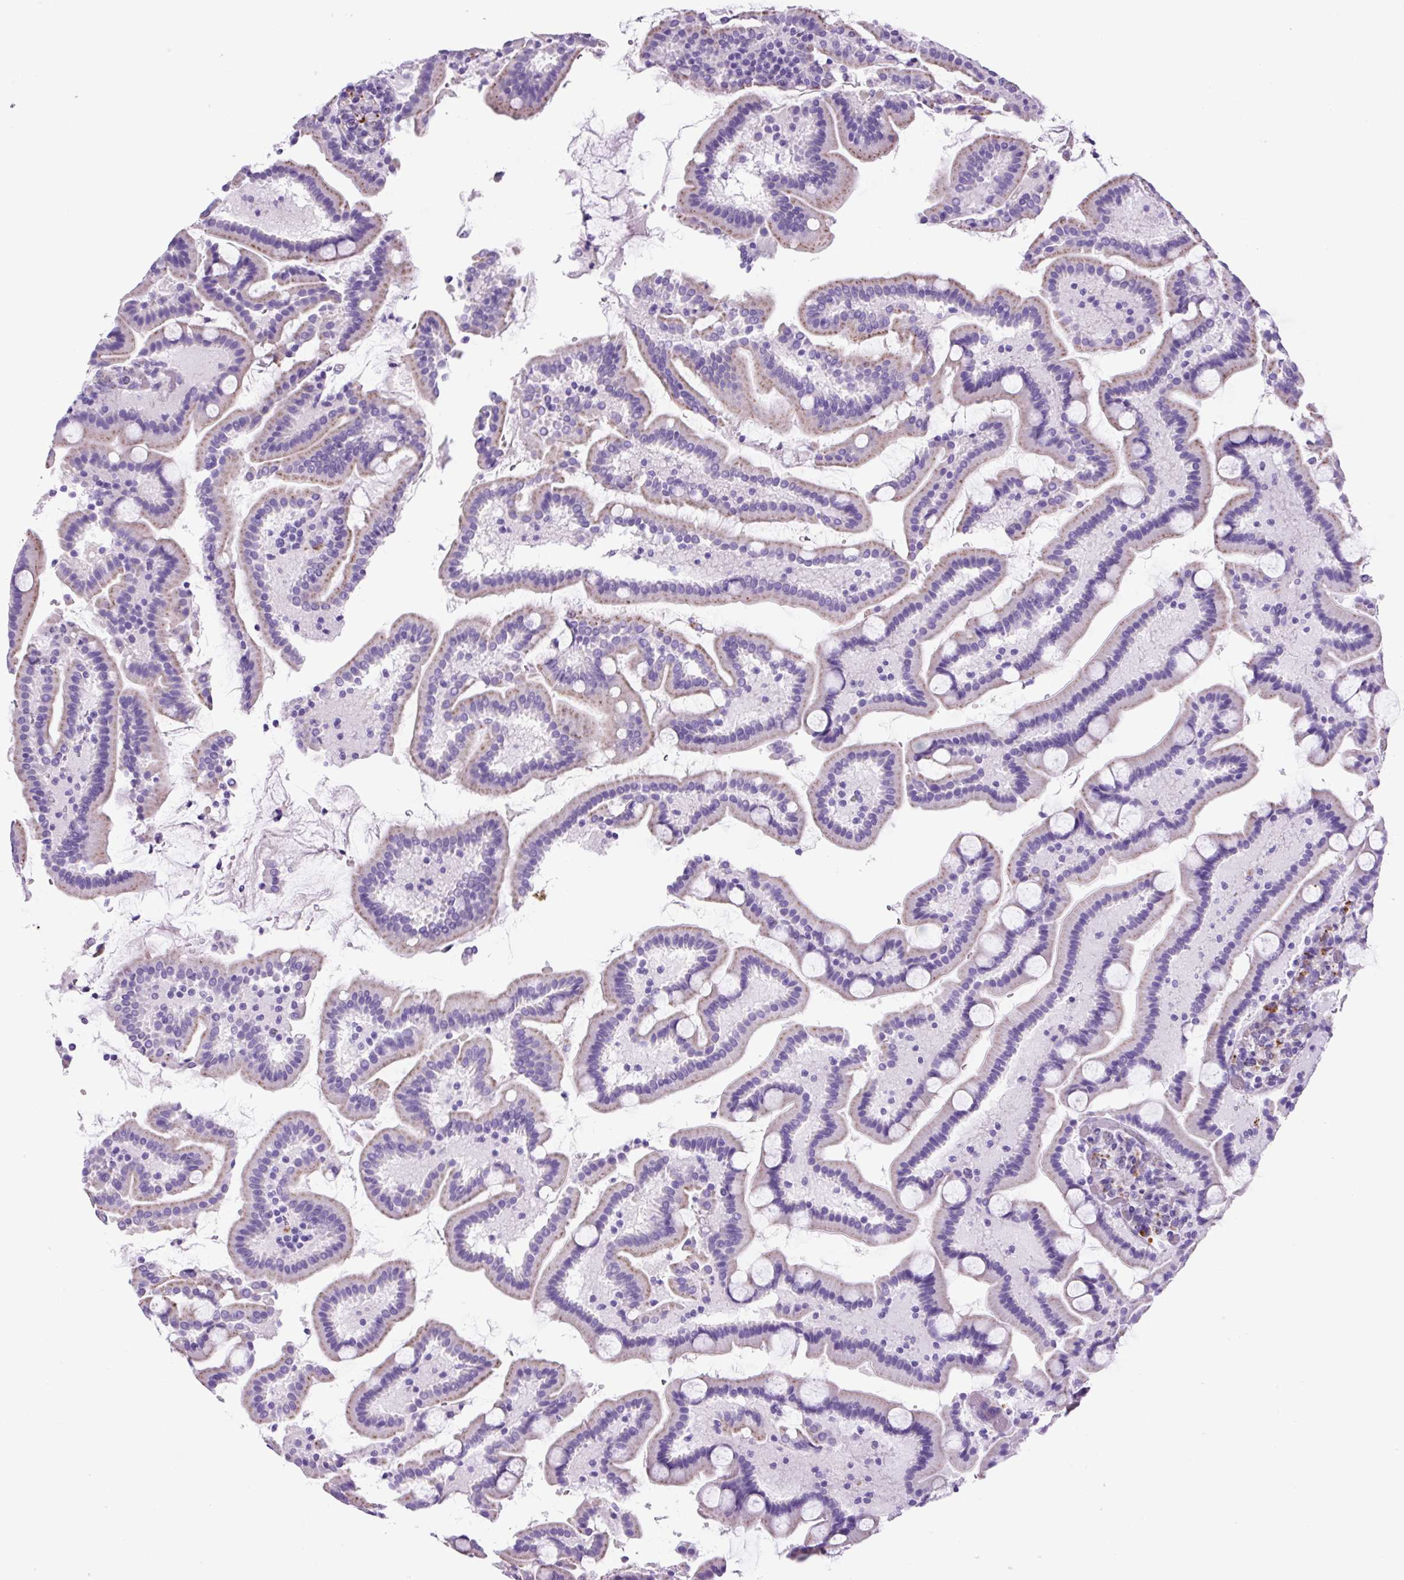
{"staining": {"intensity": "negative", "quantity": "none", "location": "none"}, "tissue": "duodenum", "cell_type": "Glandular cells", "image_type": "normal", "snomed": [{"axis": "morphology", "description": "Normal tissue, NOS"}, {"axis": "topography", "description": "Duodenum"}], "caption": "An immunohistochemistry (IHC) micrograph of unremarkable duodenum is shown. There is no staining in glandular cells of duodenum.", "gene": "LCN10", "patient": {"sex": "male", "age": 55}}